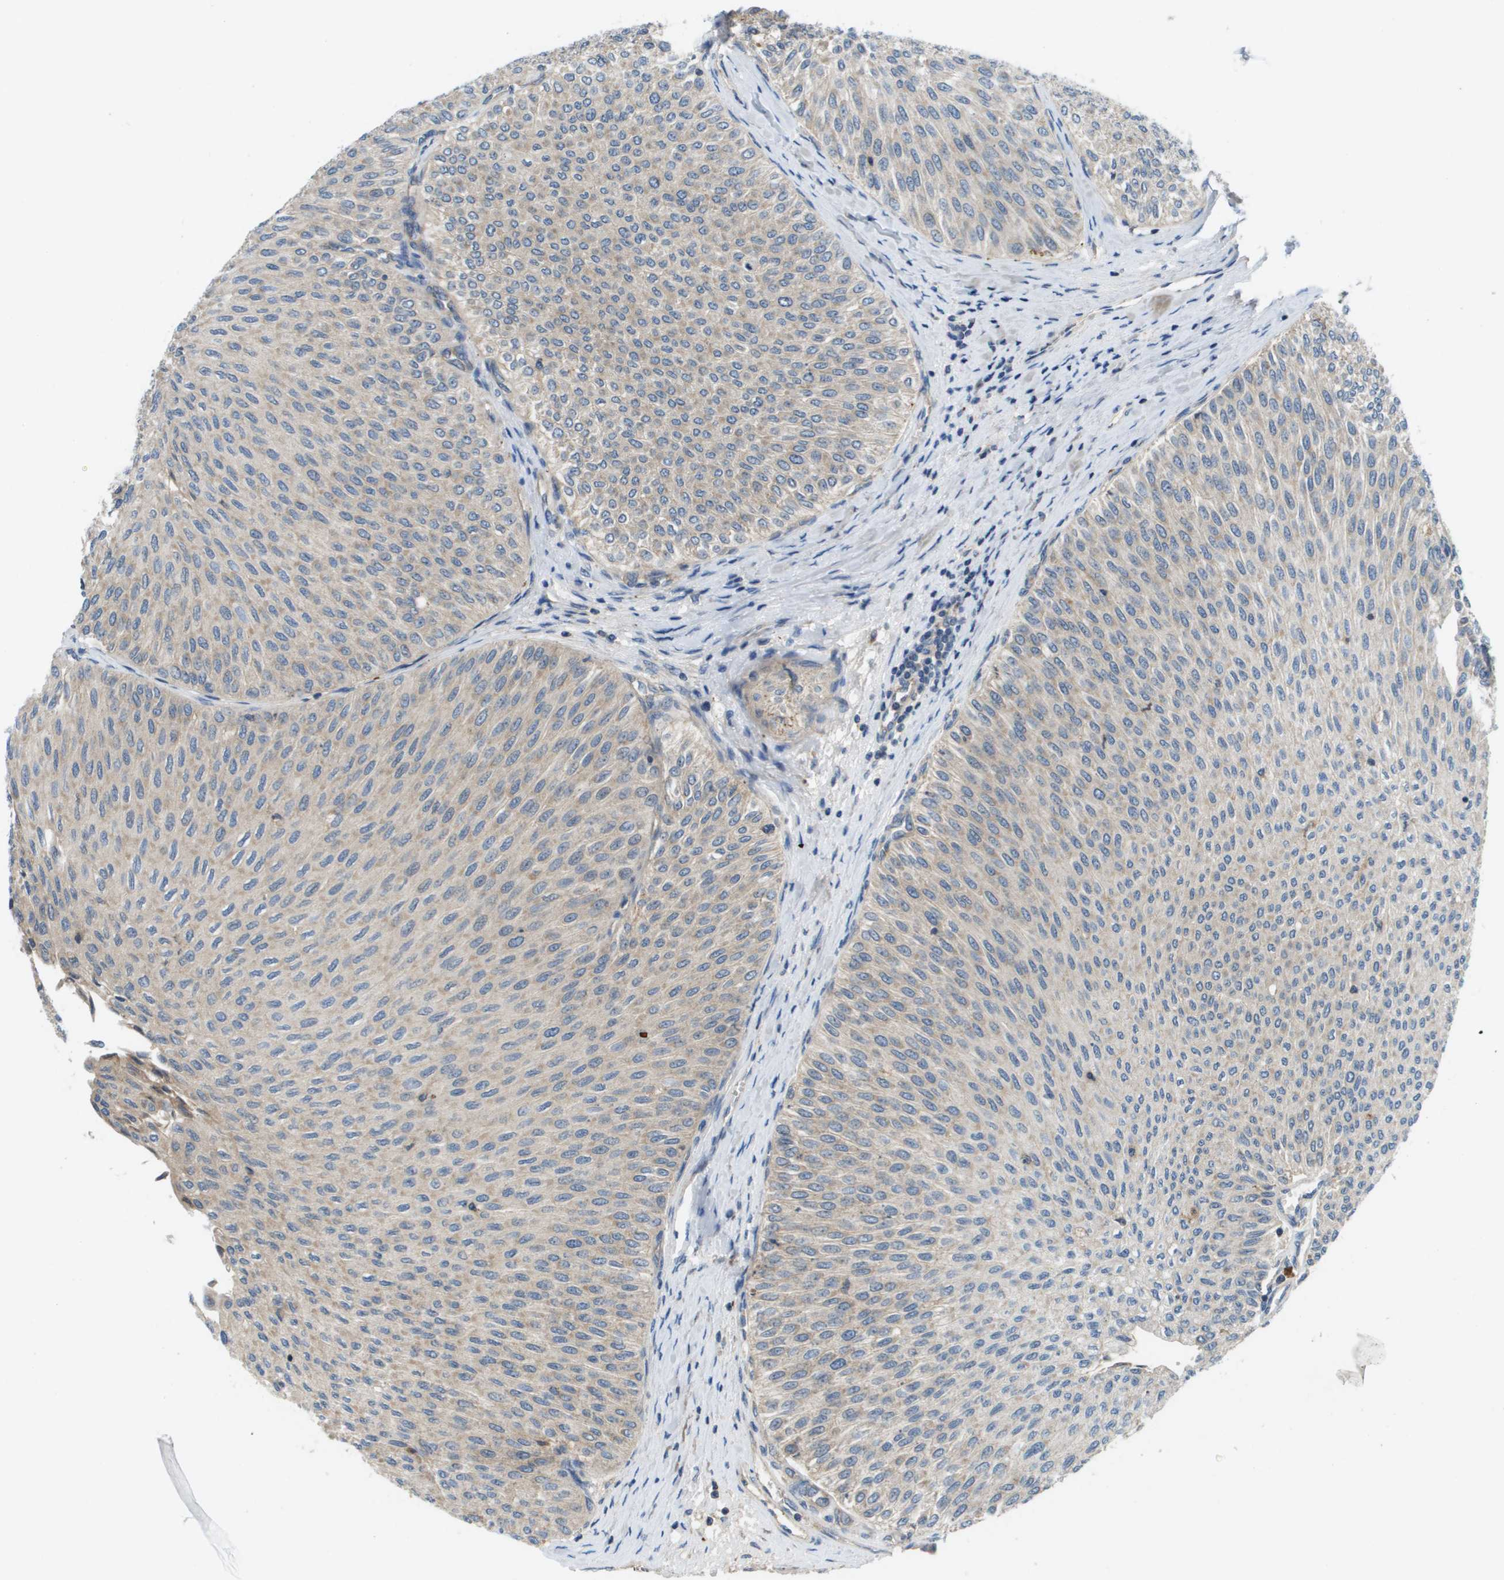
{"staining": {"intensity": "weak", "quantity": "<25%", "location": "cytoplasmic/membranous"}, "tissue": "urothelial cancer", "cell_type": "Tumor cells", "image_type": "cancer", "snomed": [{"axis": "morphology", "description": "Urothelial carcinoma, Low grade"}, {"axis": "topography", "description": "Urinary bladder"}], "caption": "A high-resolution image shows immunohistochemistry staining of urothelial carcinoma (low-grade), which demonstrates no significant positivity in tumor cells.", "gene": "SLC25A20", "patient": {"sex": "male", "age": 78}}